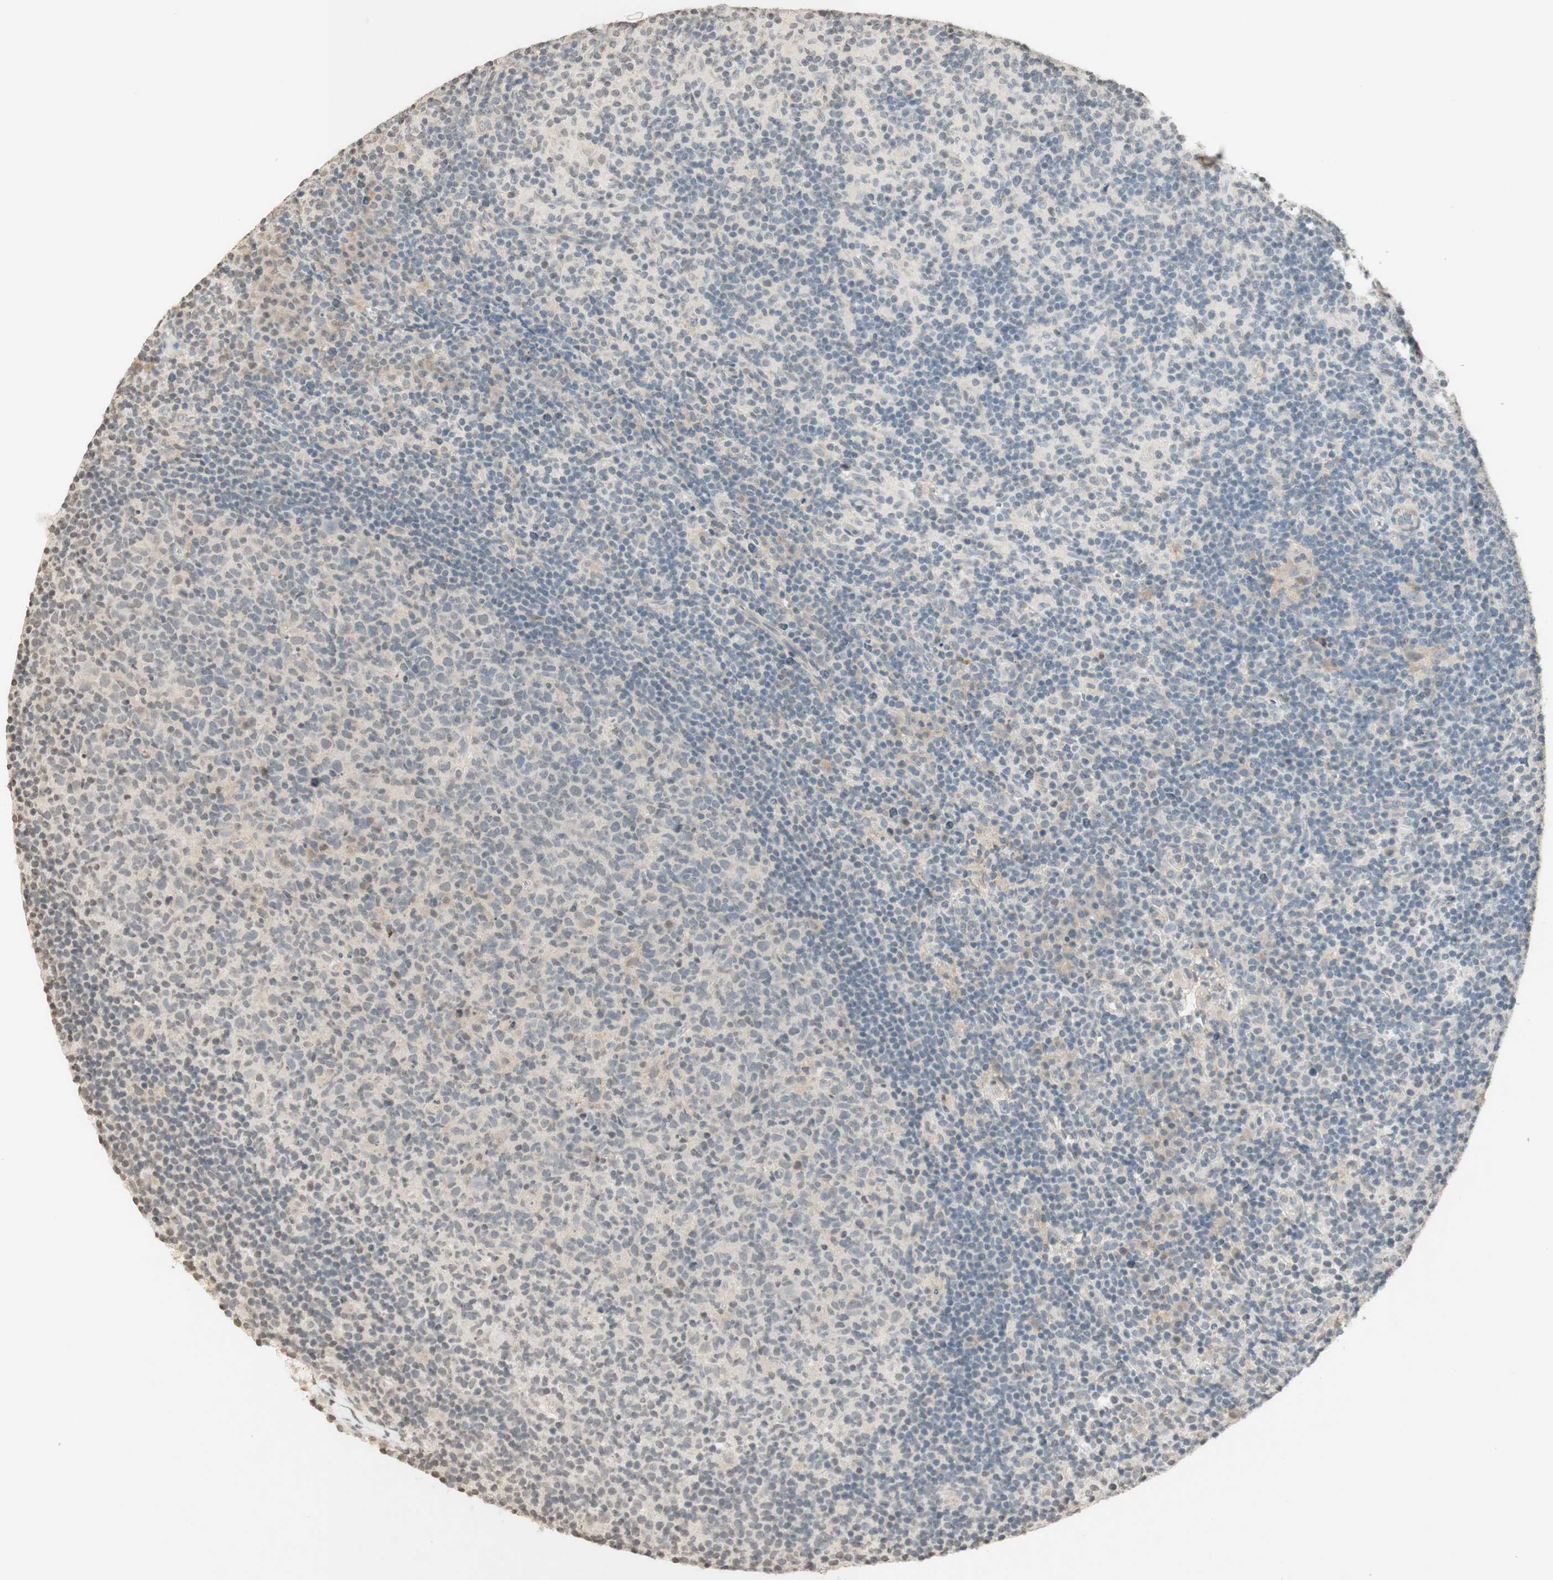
{"staining": {"intensity": "negative", "quantity": "none", "location": "none"}, "tissue": "lymph node", "cell_type": "Germinal center cells", "image_type": "normal", "snomed": [{"axis": "morphology", "description": "Normal tissue, NOS"}, {"axis": "morphology", "description": "Inflammation, NOS"}, {"axis": "topography", "description": "Lymph node"}], "caption": "The immunohistochemistry histopathology image has no significant staining in germinal center cells of lymph node. The staining is performed using DAB (3,3'-diaminobenzidine) brown chromogen with nuclei counter-stained in using hematoxylin.", "gene": "GLI1", "patient": {"sex": "male", "age": 55}}